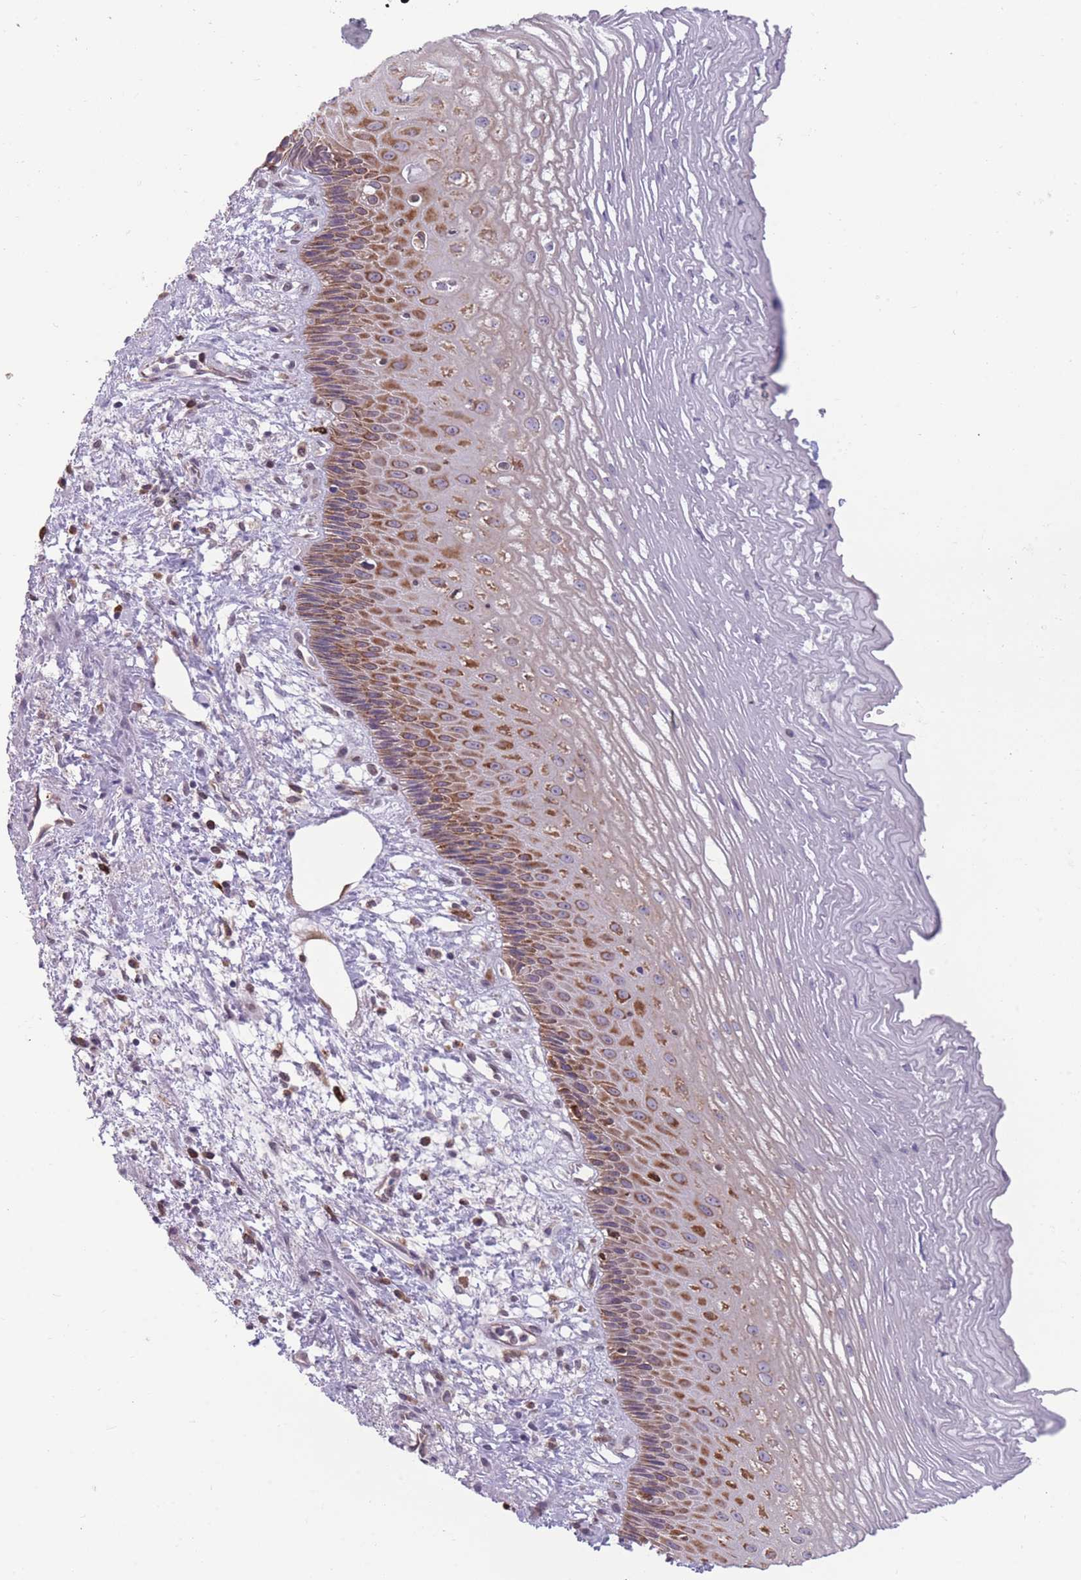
{"staining": {"intensity": "moderate", "quantity": "25%-75%", "location": "cytoplasmic/membranous"}, "tissue": "esophagus", "cell_type": "Squamous epithelial cells", "image_type": "normal", "snomed": [{"axis": "morphology", "description": "Normal tissue, NOS"}, {"axis": "topography", "description": "Esophagus"}], "caption": "A medium amount of moderate cytoplasmic/membranous positivity is appreciated in approximately 25%-75% of squamous epithelial cells in unremarkable esophagus. (DAB = brown stain, brightfield microscopy at high magnification).", "gene": "TMEM121", "patient": {"sex": "male", "age": 60}}